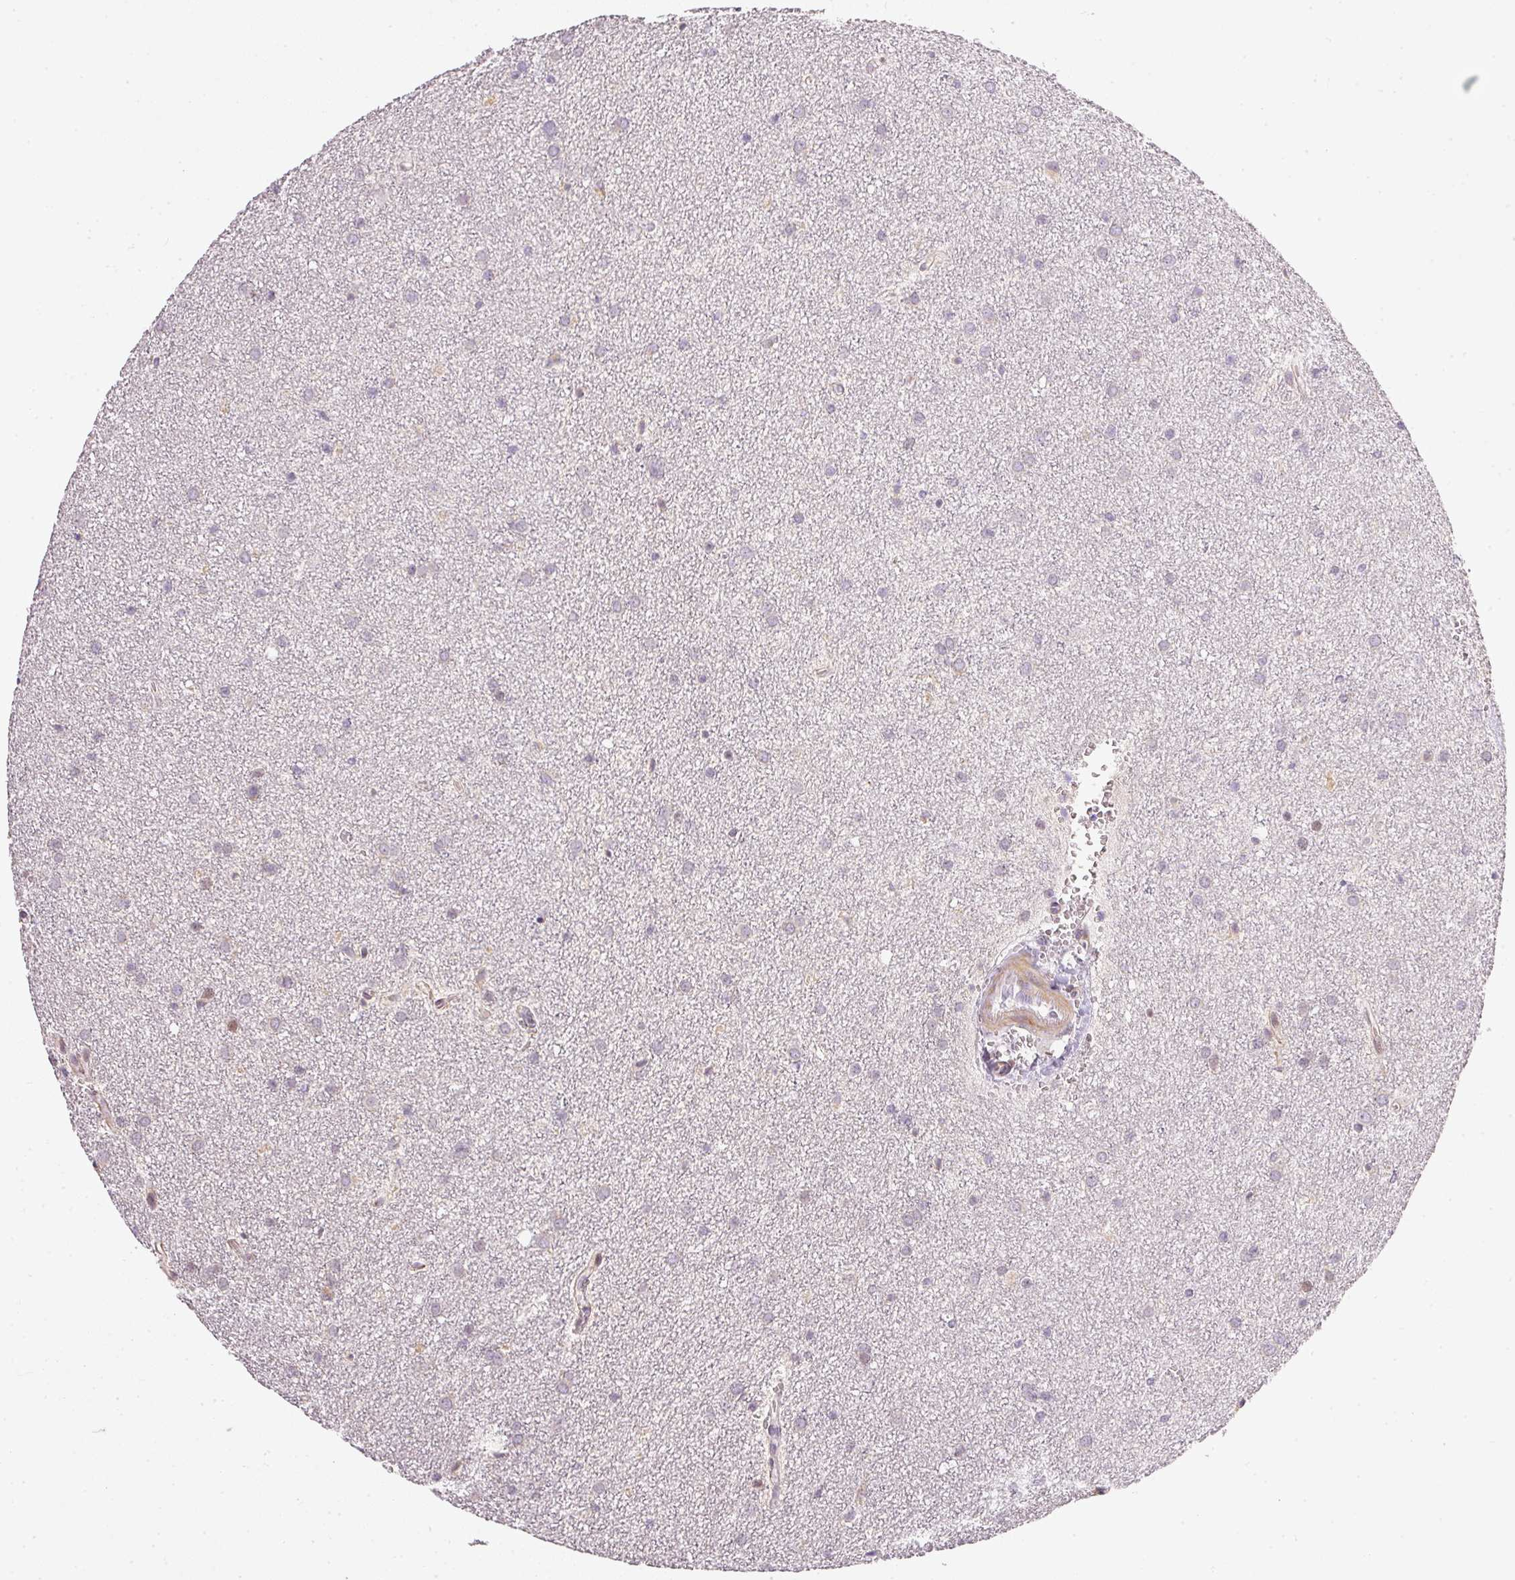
{"staining": {"intensity": "negative", "quantity": "none", "location": "none"}, "tissue": "glioma", "cell_type": "Tumor cells", "image_type": "cancer", "snomed": [{"axis": "morphology", "description": "Glioma, malignant, Low grade"}, {"axis": "topography", "description": "Cerebellum"}], "caption": "Protein analysis of malignant glioma (low-grade) reveals no significant staining in tumor cells.", "gene": "NRDE2", "patient": {"sex": "female", "age": 5}}